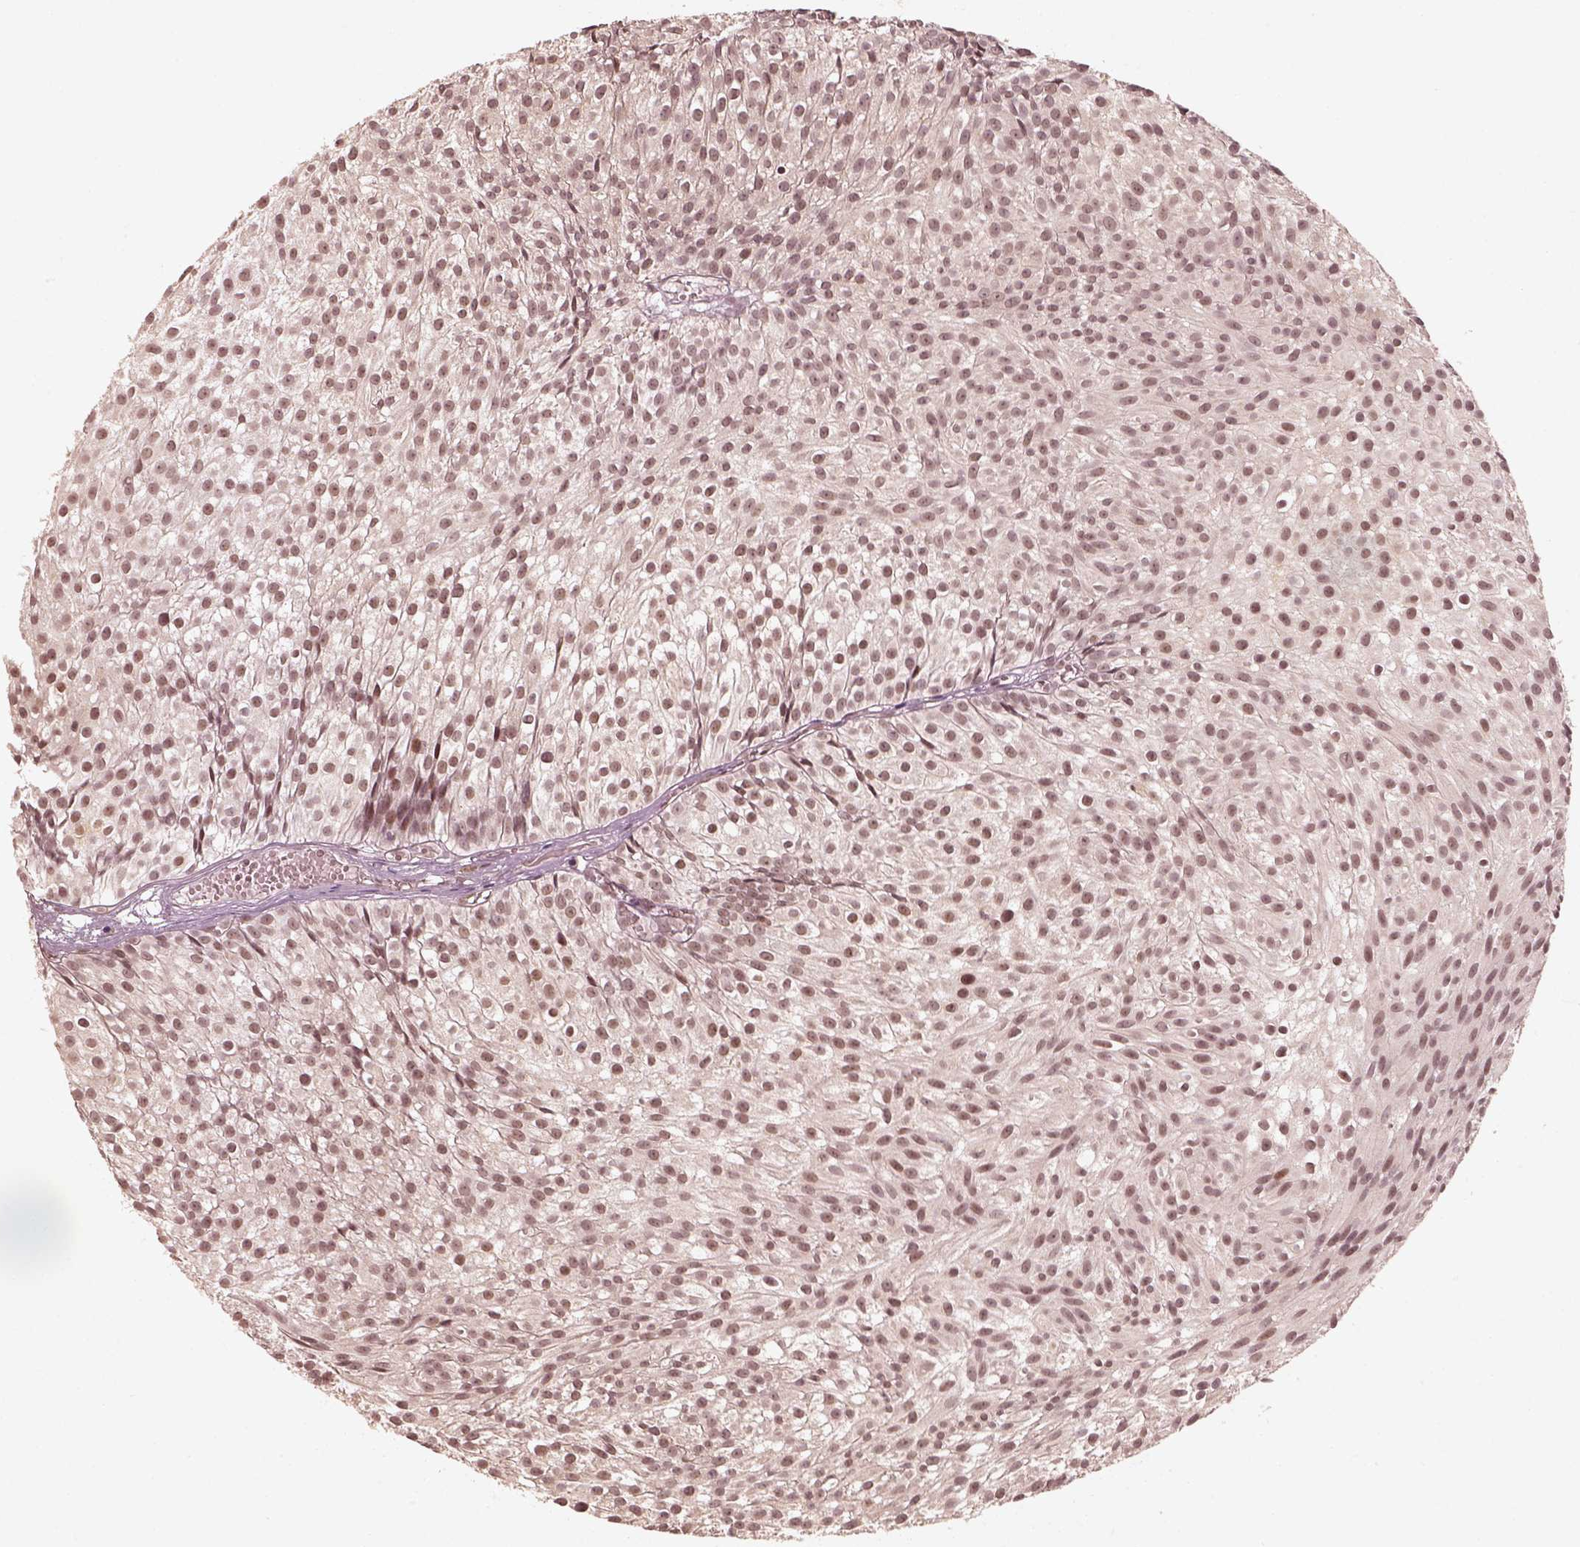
{"staining": {"intensity": "weak", "quantity": "25%-75%", "location": "nuclear"}, "tissue": "urothelial cancer", "cell_type": "Tumor cells", "image_type": "cancer", "snomed": [{"axis": "morphology", "description": "Urothelial carcinoma, Low grade"}, {"axis": "topography", "description": "Urinary bladder"}], "caption": "Urothelial cancer was stained to show a protein in brown. There is low levels of weak nuclear positivity in approximately 25%-75% of tumor cells.", "gene": "GMEB2", "patient": {"sex": "male", "age": 63}}